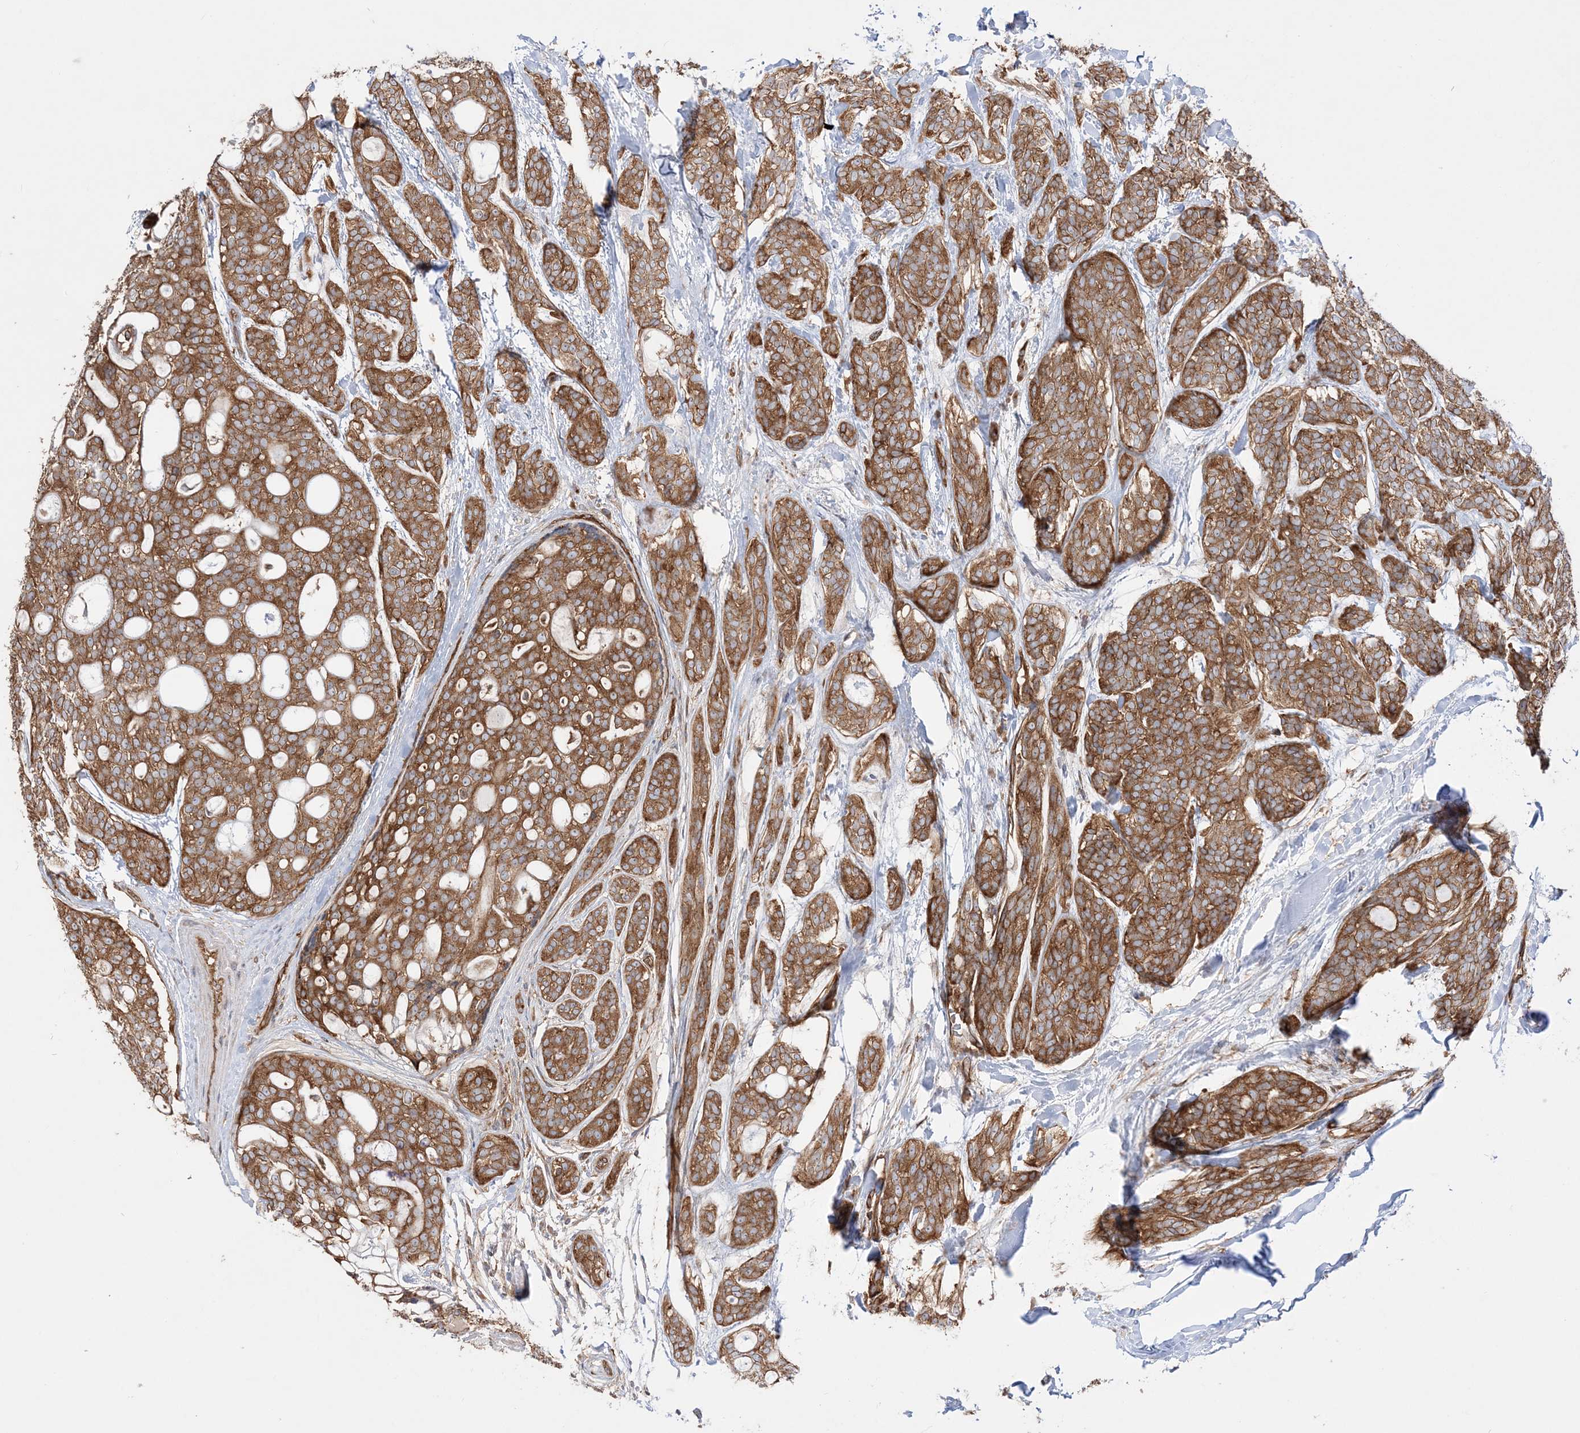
{"staining": {"intensity": "strong", "quantity": ">75%", "location": "cytoplasmic/membranous"}, "tissue": "head and neck cancer", "cell_type": "Tumor cells", "image_type": "cancer", "snomed": [{"axis": "morphology", "description": "Adenocarcinoma, NOS"}, {"axis": "topography", "description": "Head-Neck"}], "caption": "IHC of human head and neck adenocarcinoma displays high levels of strong cytoplasmic/membranous expression in about >75% of tumor cells. The protein of interest is stained brown, and the nuclei are stained in blue (DAB (3,3'-diaminobenzidine) IHC with brightfield microscopy, high magnification).", "gene": "TBC1D5", "patient": {"sex": "male", "age": 66}}